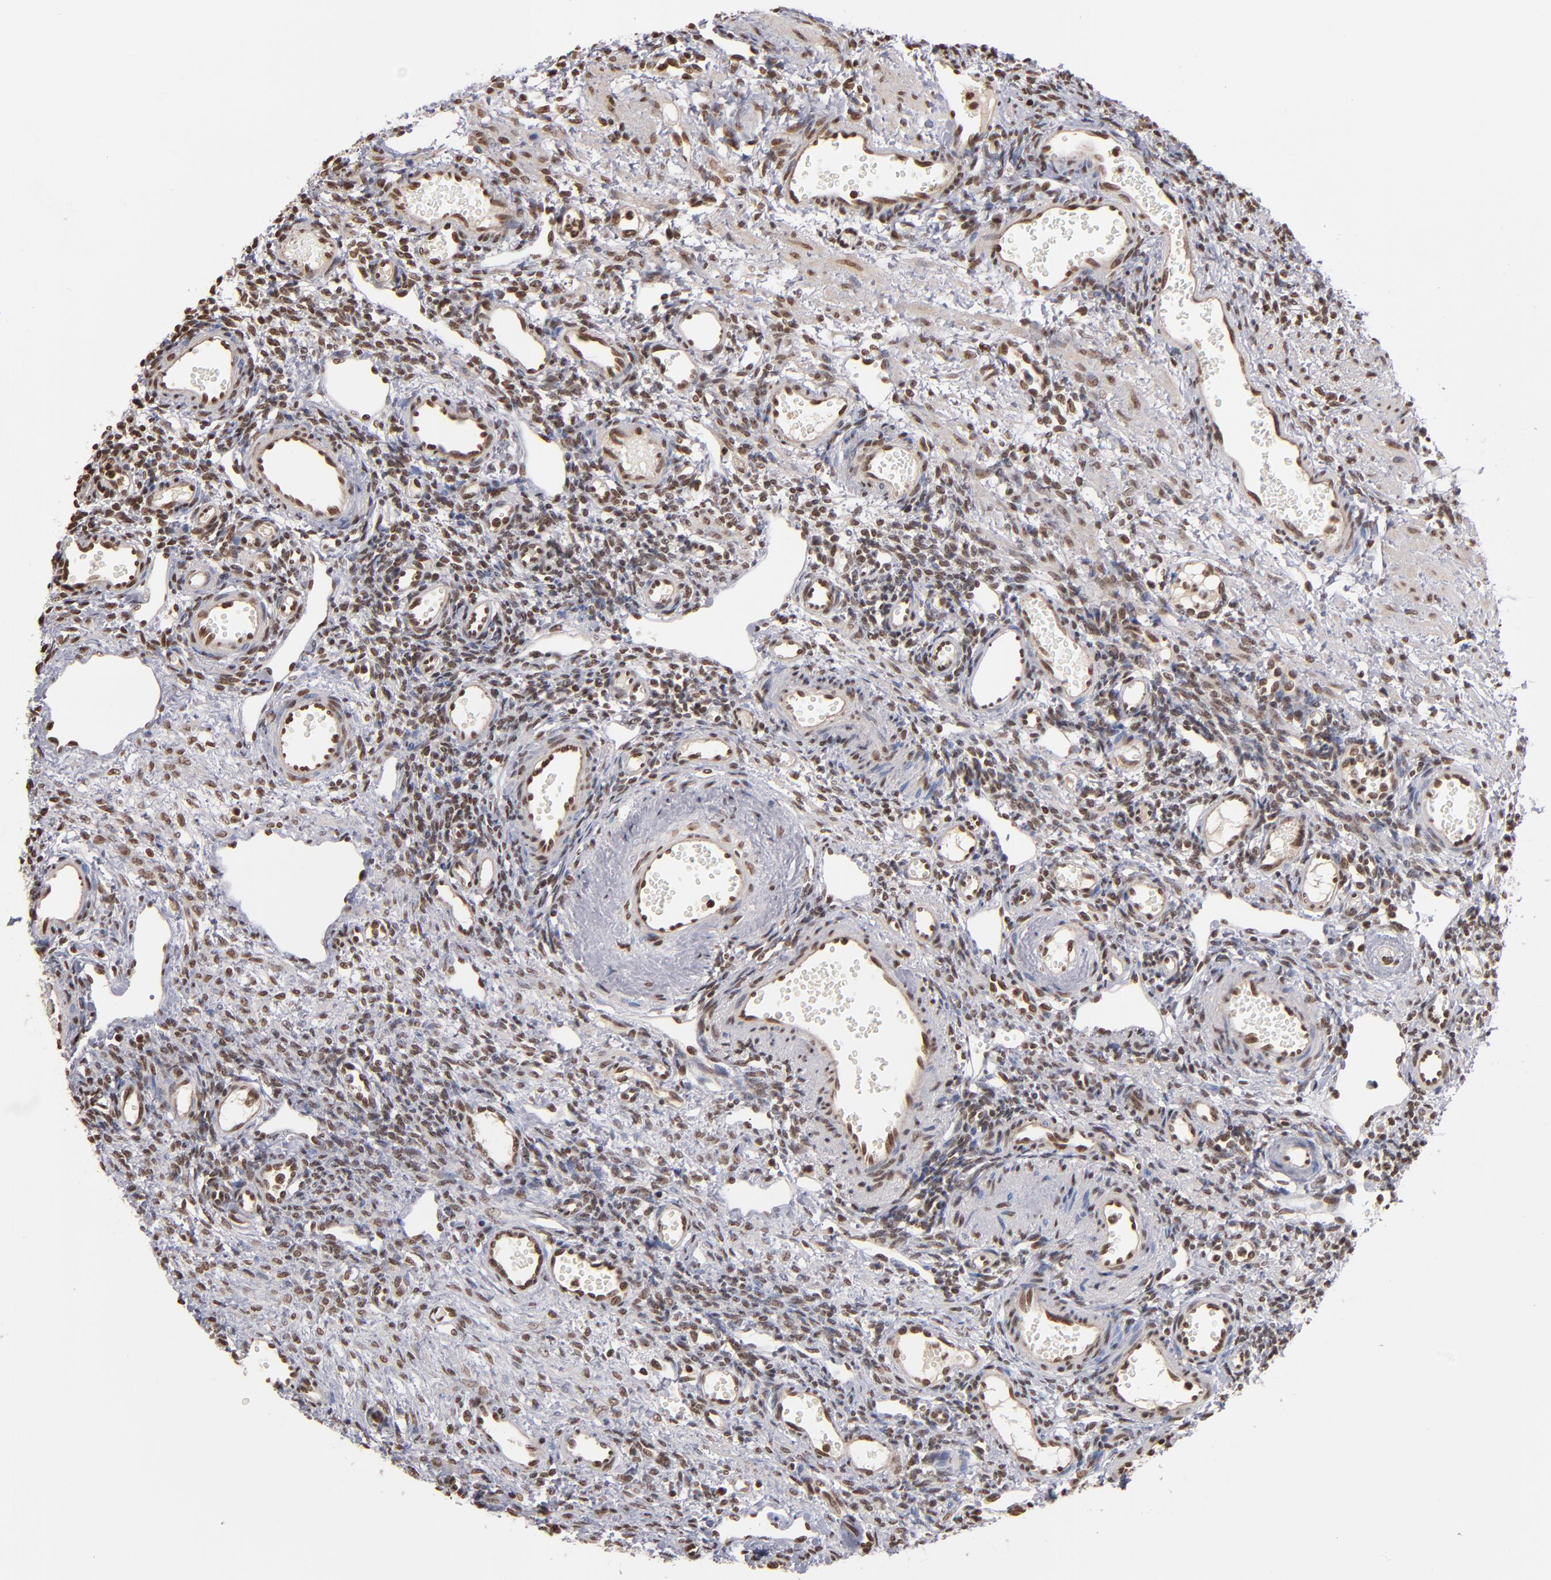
{"staining": {"intensity": "moderate", "quantity": ">75%", "location": "nuclear"}, "tissue": "ovary", "cell_type": "Follicle cells", "image_type": "normal", "snomed": [{"axis": "morphology", "description": "Normal tissue, NOS"}, {"axis": "topography", "description": "Ovary"}], "caption": "Immunohistochemical staining of normal ovary reveals medium levels of moderate nuclear staining in approximately >75% of follicle cells. (brown staining indicates protein expression, while blue staining denotes nuclei).", "gene": "ABL2", "patient": {"sex": "female", "age": 33}}